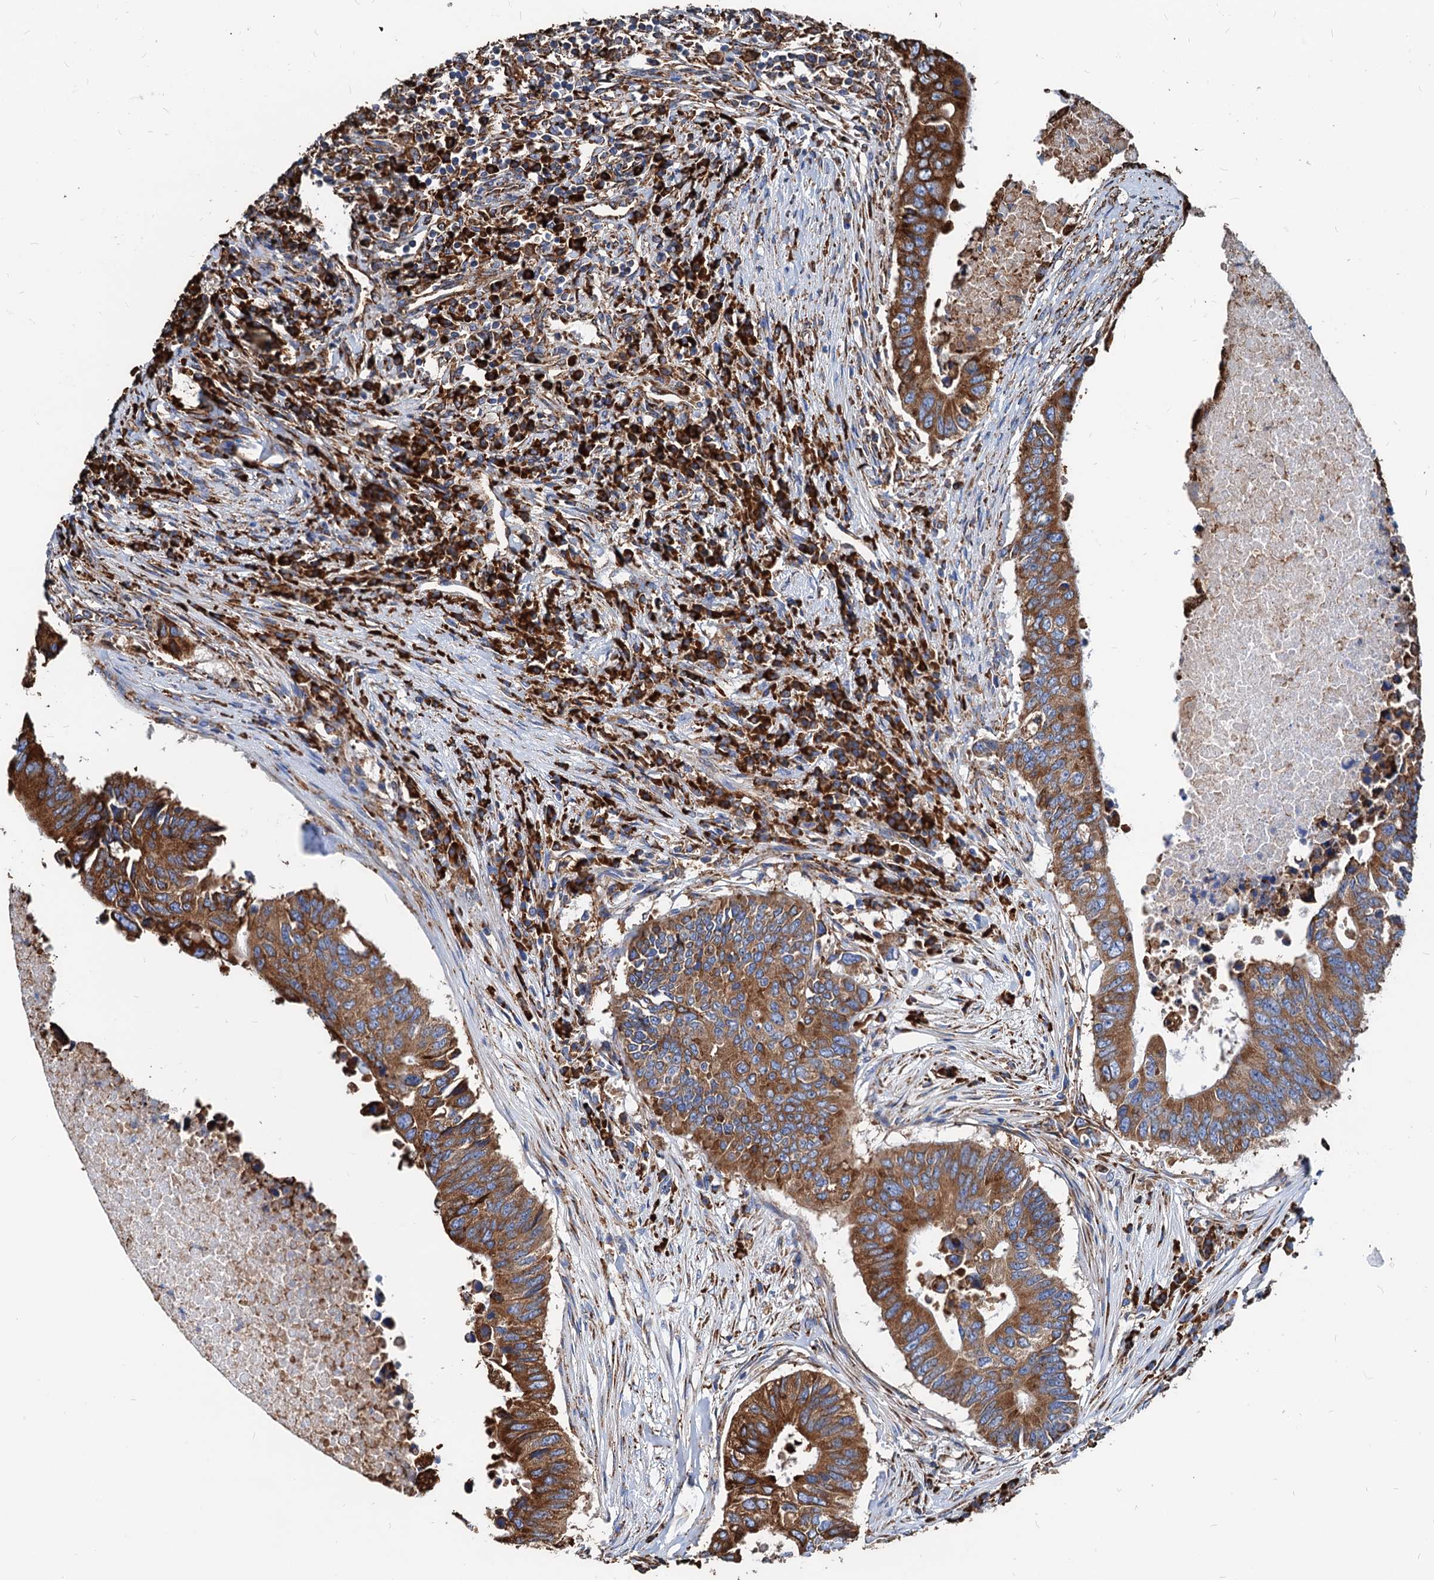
{"staining": {"intensity": "moderate", "quantity": ">75%", "location": "cytoplasmic/membranous"}, "tissue": "colorectal cancer", "cell_type": "Tumor cells", "image_type": "cancer", "snomed": [{"axis": "morphology", "description": "Adenocarcinoma, NOS"}, {"axis": "topography", "description": "Colon"}], "caption": "Immunohistochemistry of human colorectal adenocarcinoma reveals medium levels of moderate cytoplasmic/membranous expression in about >75% of tumor cells. (DAB (3,3'-diaminobenzidine) IHC, brown staining for protein, blue staining for nuclei).", "gene": "HSPA5", "patient": {"sex": "male", "age": 71}}